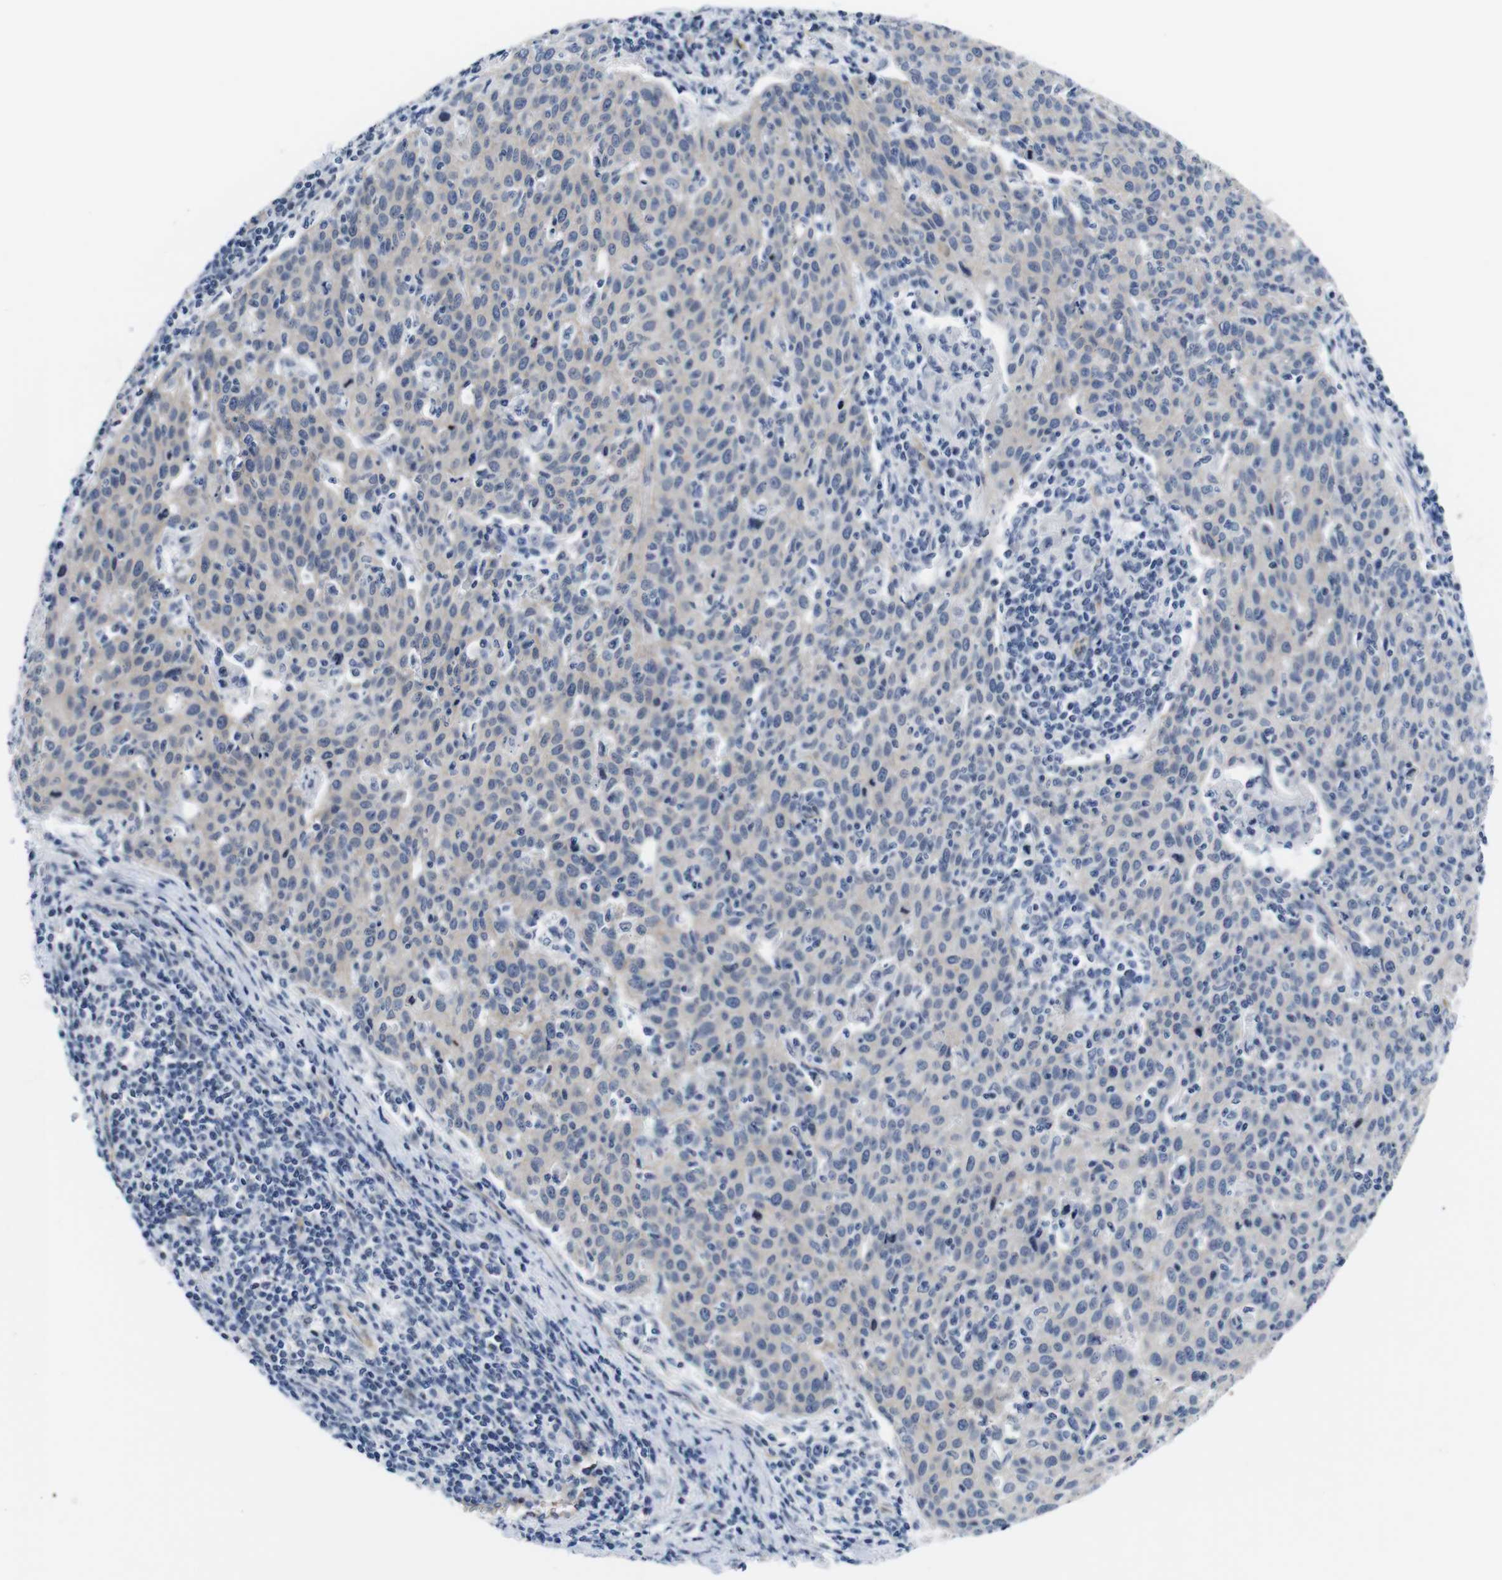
{"staining": {"intensity": "weak", "quantity": "<25%", "location": "cytoplasmic/membranous"}, "tissue": "cervical cancer", "cell_type": "Tumor cells", "image_type": "cancer", "snomed": [{"axis": "morphology", "description": "Squamous cell carcinoma, NOS"}, {"axis": "topography", "description": "Cervix"}], "caption": "IHC image of neoplastic tissue: cervical cancer (squamous cell carcinoma) stained with DAB (3,3'-diaminobenzidine) exhibits no significant protein expression in tumor cells.", "gene": "SOCS3", "patient": {"sex": "female", "age": 38}}